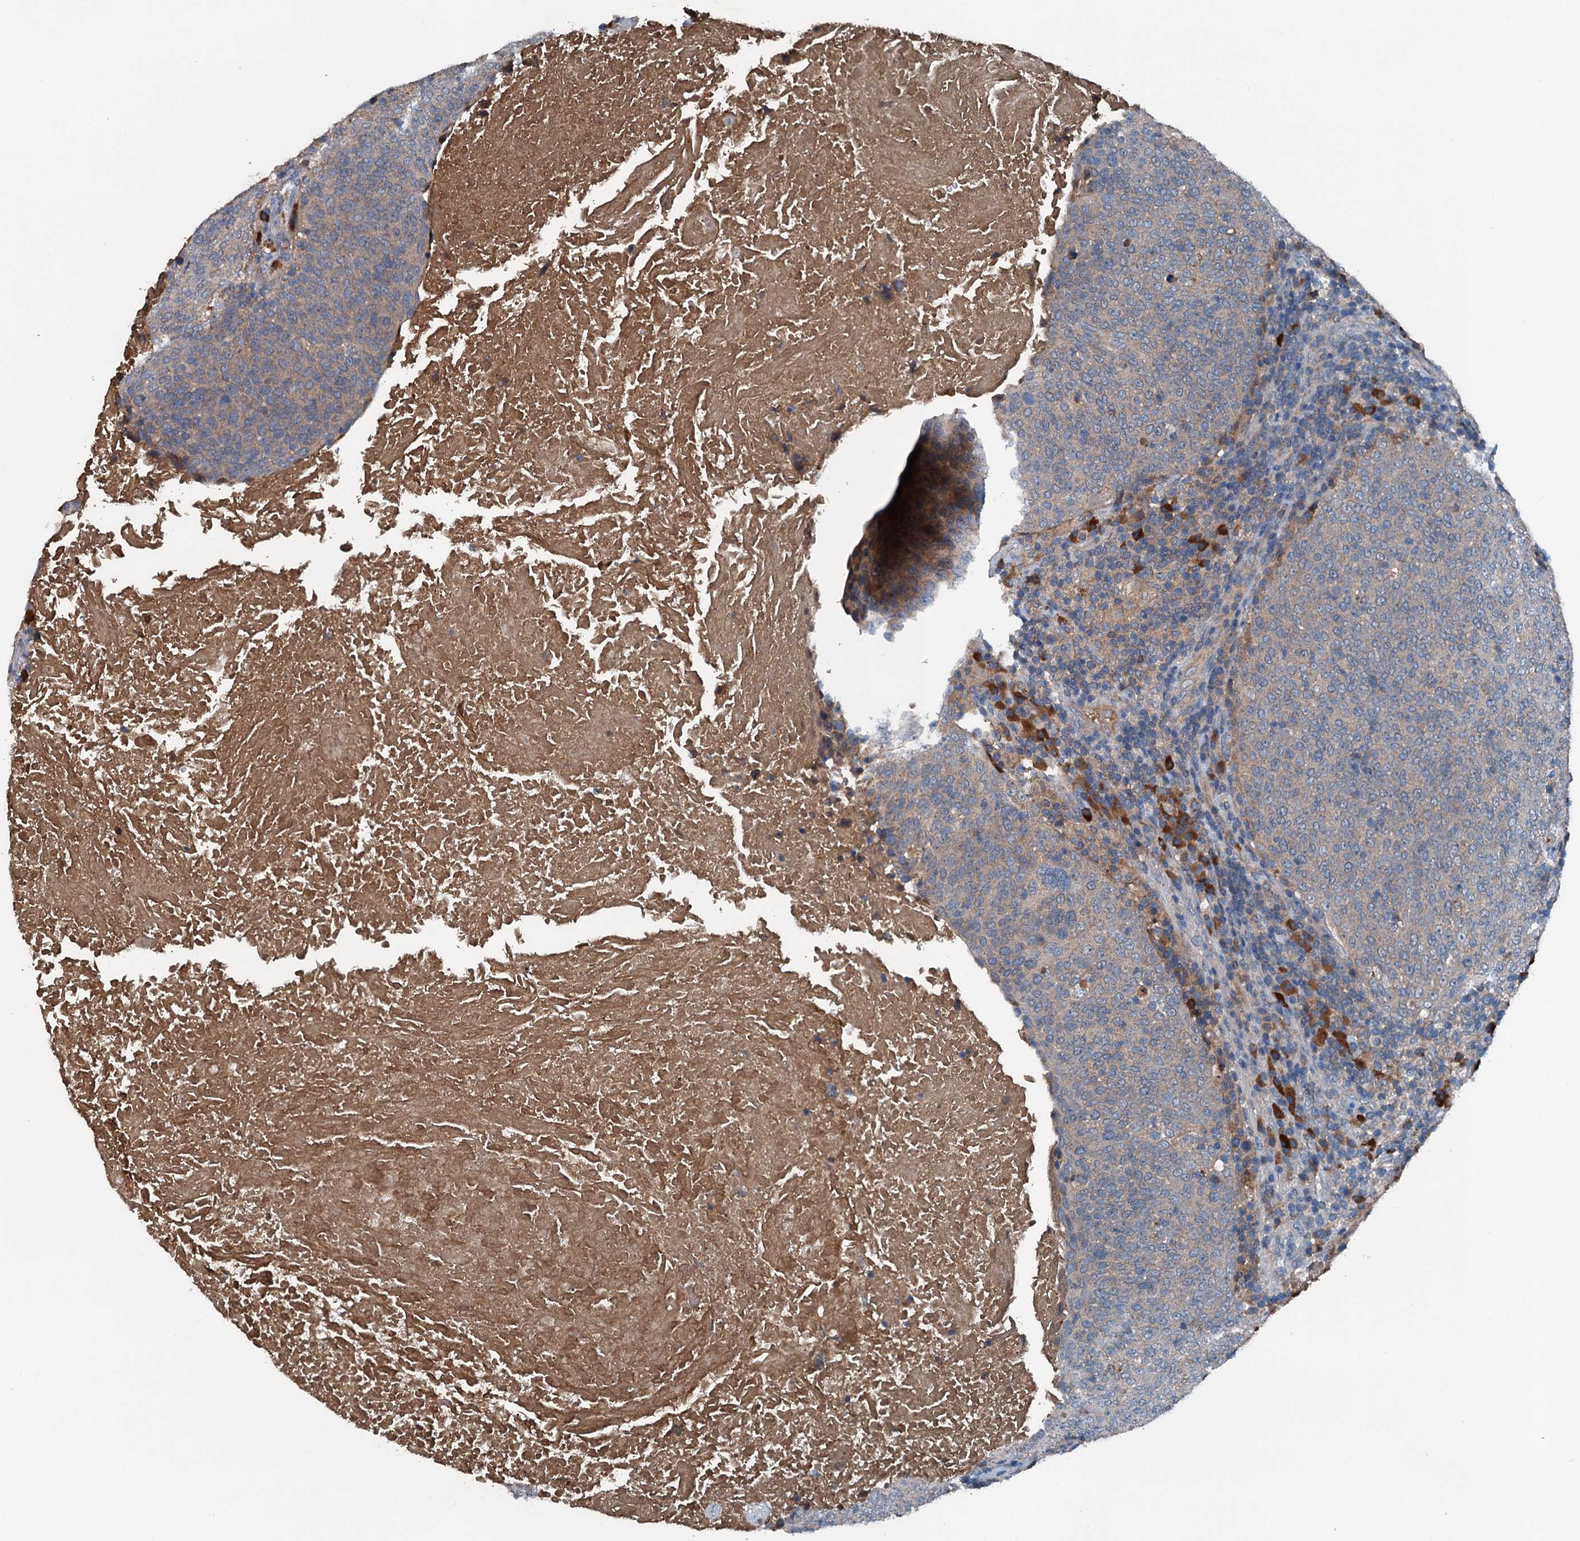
{"staining": {"intensity": "weak", "quantity": "25%-75%", "location": "cytoplasmic/membranous"}, "tissue": "head and neck cancer", "cell_type": "Tumor cells", "image_type": "cancer", "snomed": [{"axis": "morphology", "description": "Squamous cell carcinoma, NOS"}, {"axis": "morphology", "description": "Squamous cell carcinoma, metastatic, NOS"}, {"axis": "topography", "description": "Lymph node"}, {"axis": "topography", "description": "Head-Neck"}], "caption": "IHC micrograph of human metastatic squamous cell carcinoma (head and neck) stained for a protein (brown), which reveals low levels of weak cytoplasmic/membranous positivity in approximately 25%-75% of tumor cells.", "gene": "PDSS1", "patient": {"sex": "male", "age": 62}}